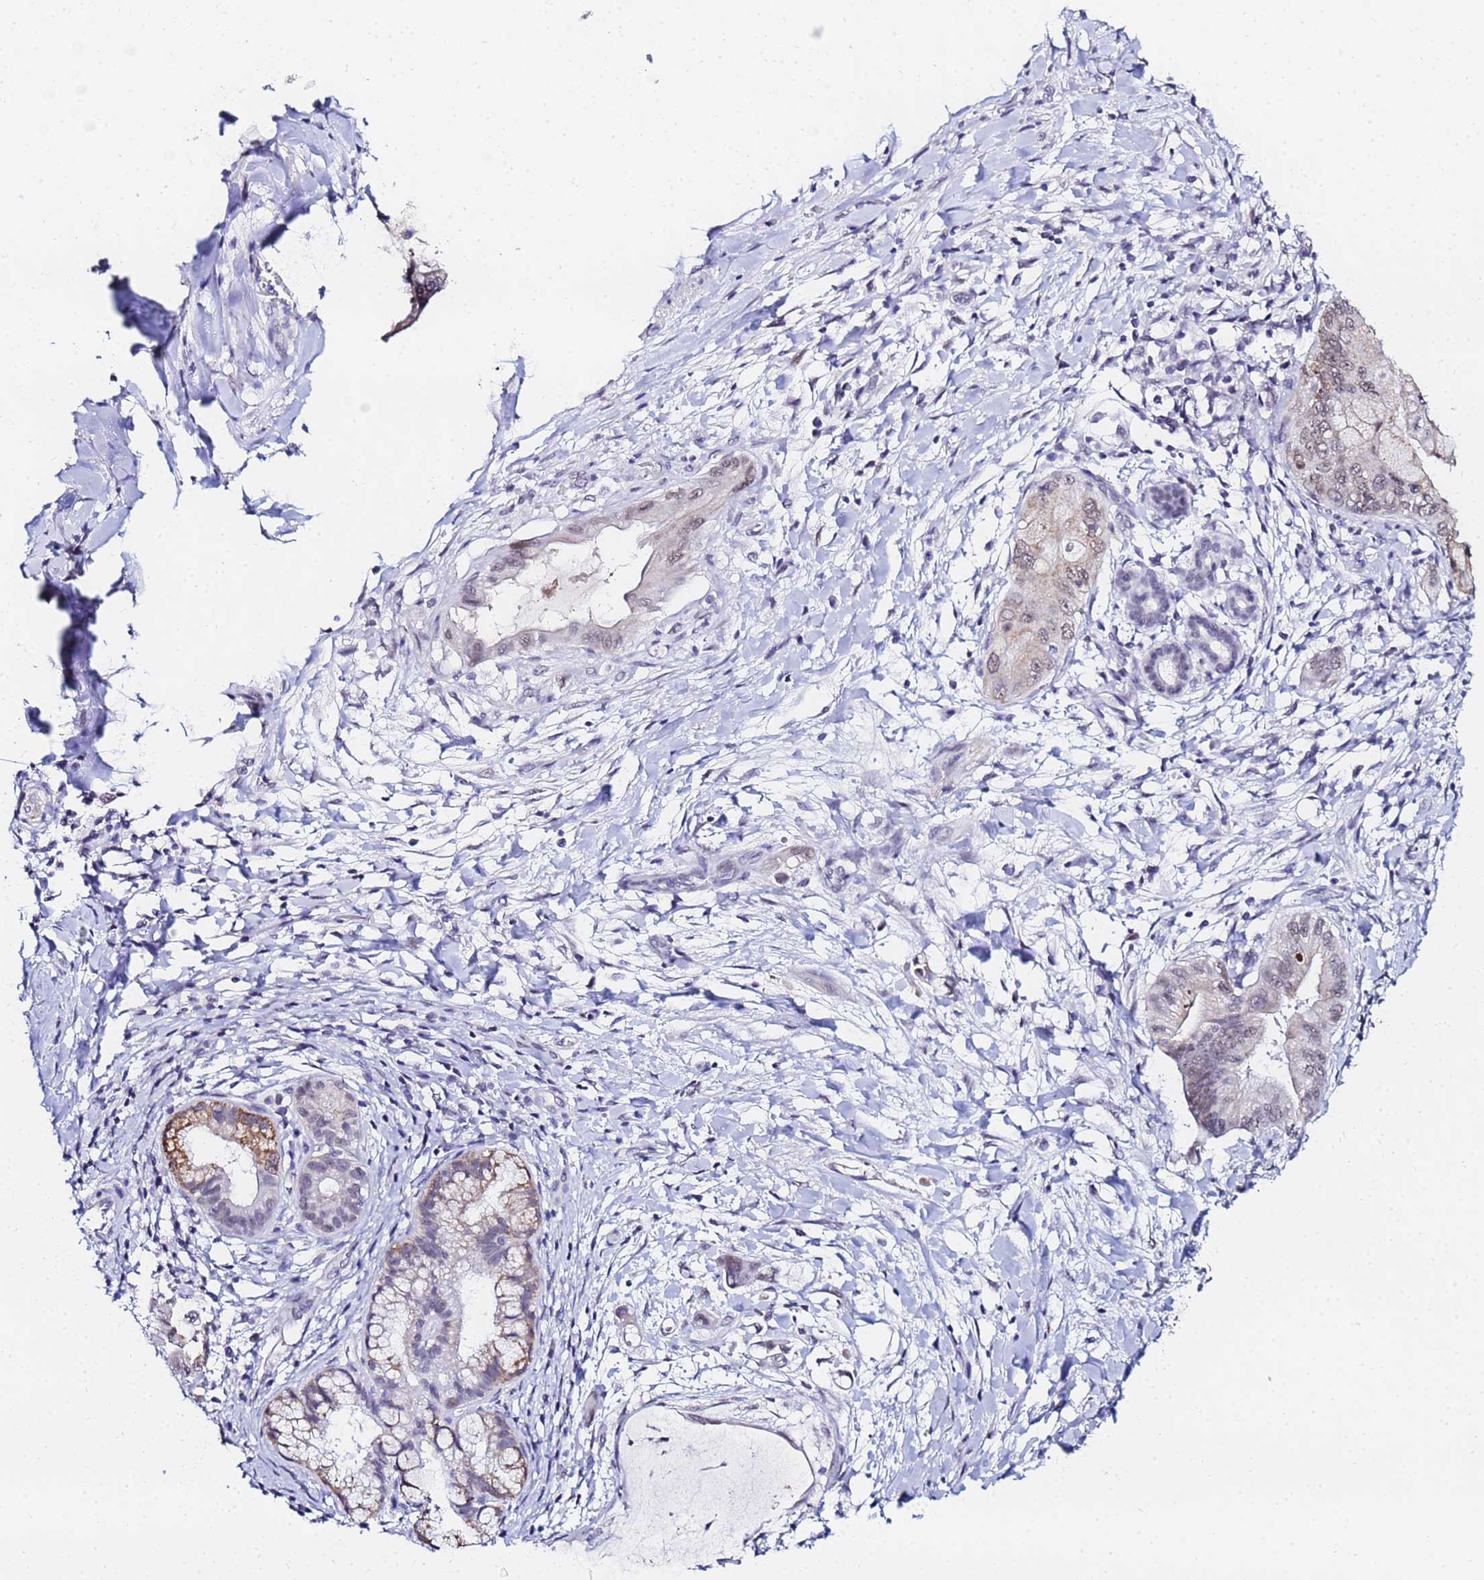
{"staining": {"intensity": "weak", "quantity": "<25%", "location": "nuclear"}, "tissue": "pancreatic cancer", "cell_type": "Tumor cells", "image_type": "cancer", "snomed": [{"axis": "morphology", "description": "Adenocarcinoma, NOS"}, {"axis": "topography", "description": "Pancreas"}], "caption": "The immunohistochemistry (IHC) micrograph has no significant expression in tumor cells of pancreatic cancer tissue.", "gene": "CKMT1A", "patient": {"sex": "male", "age": 48}}